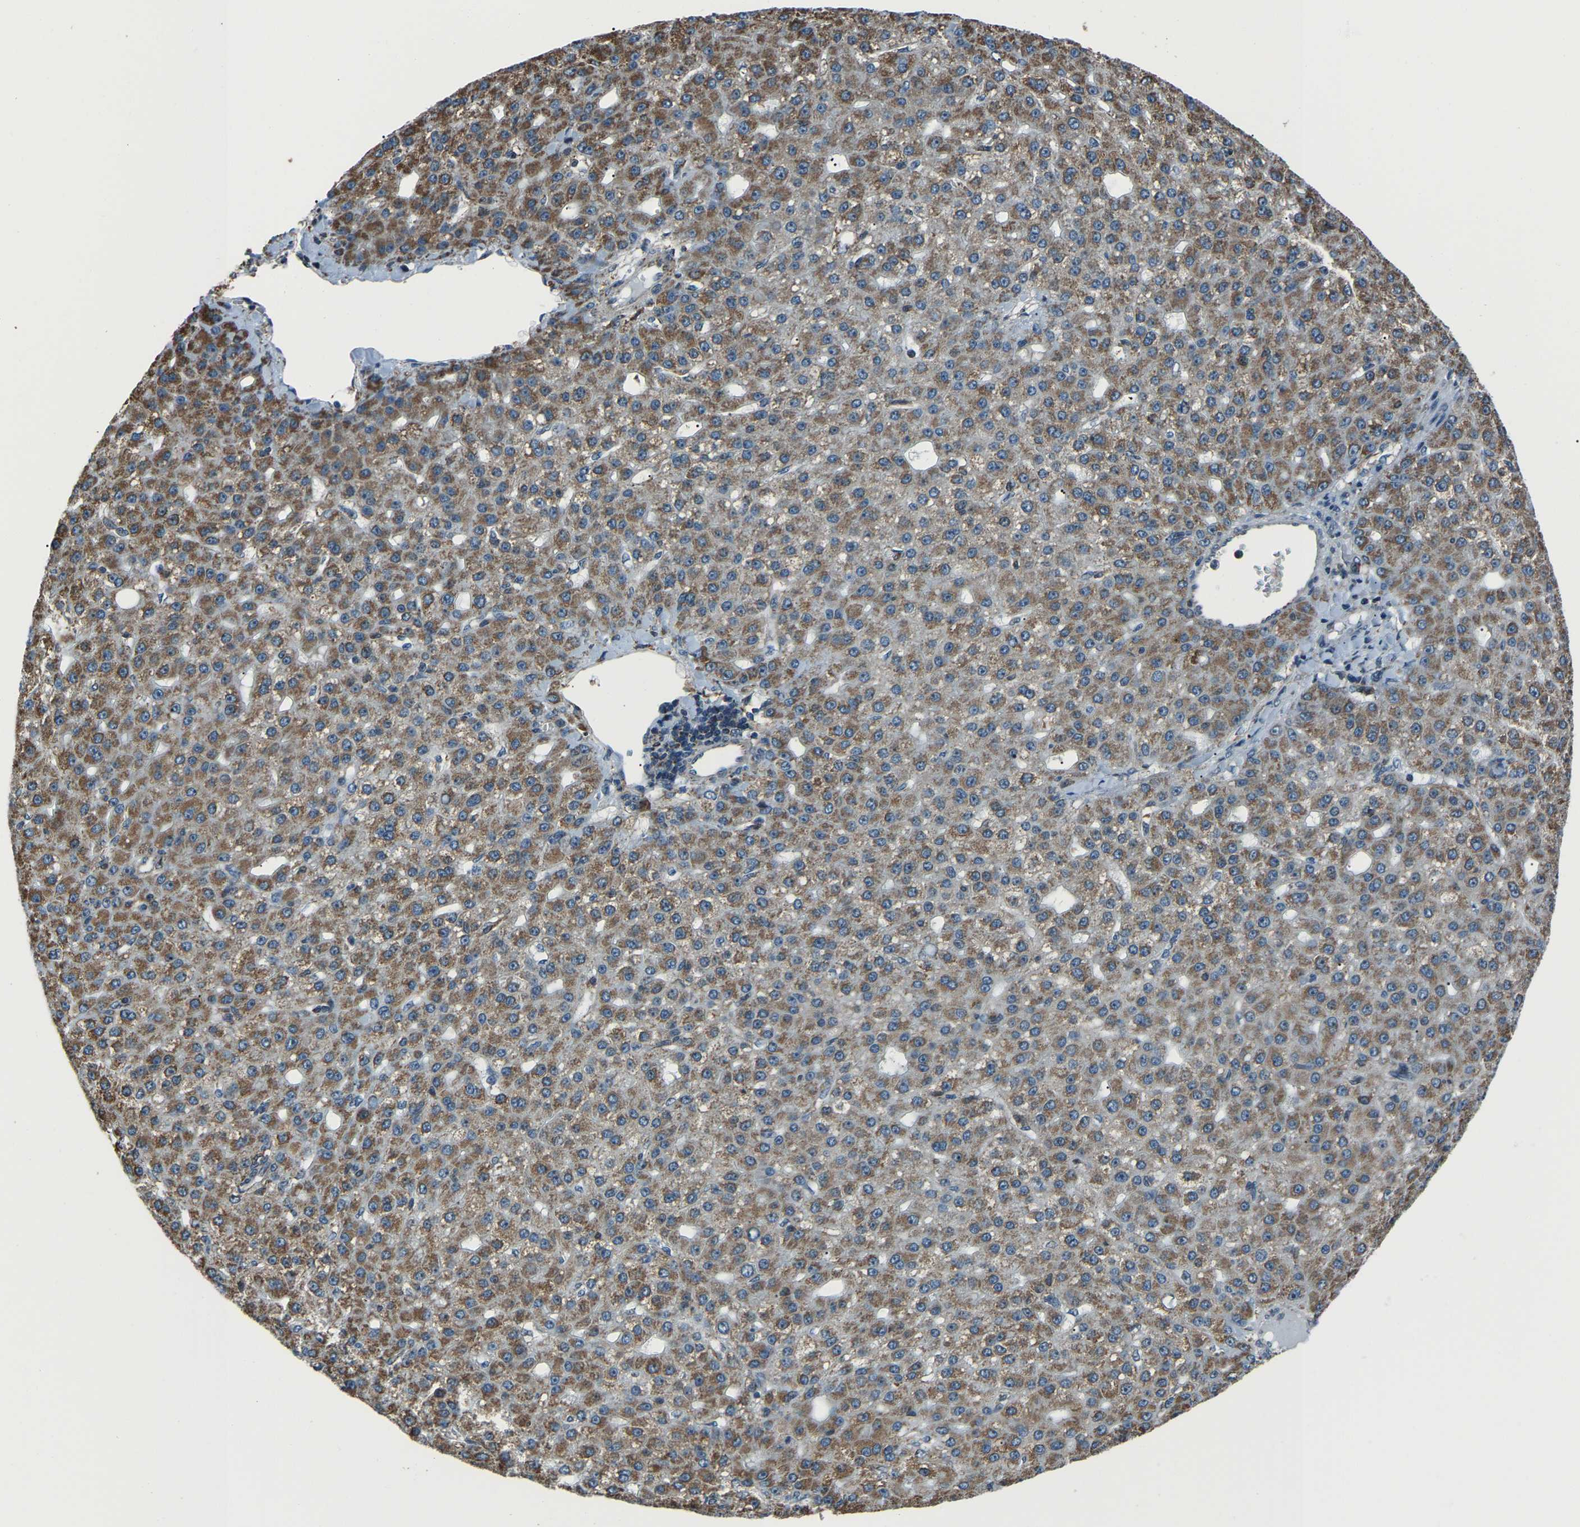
{"staining": {"intensity": "moderate", "quantity": ">75%", "location": "cytoplasmic/membranous"}, "tissue": "liver cancer", "cell_type": "Tumor cells", "image_type": "cancer", "snomed": [{"axis": "morphology", "description": "Carcinoma, Hepatocellular, NOS"}, {"axis": "topography", "description": "Liver"}], "caption": "Liver hepatocellular carcinoma stained with immunohistochemistry (IHC) shows moderate cytoplasmic/membranous expression in about >75% of tumor cells.", "gene": "RBM33", "patient": {"sex": "male", "age": 67}}